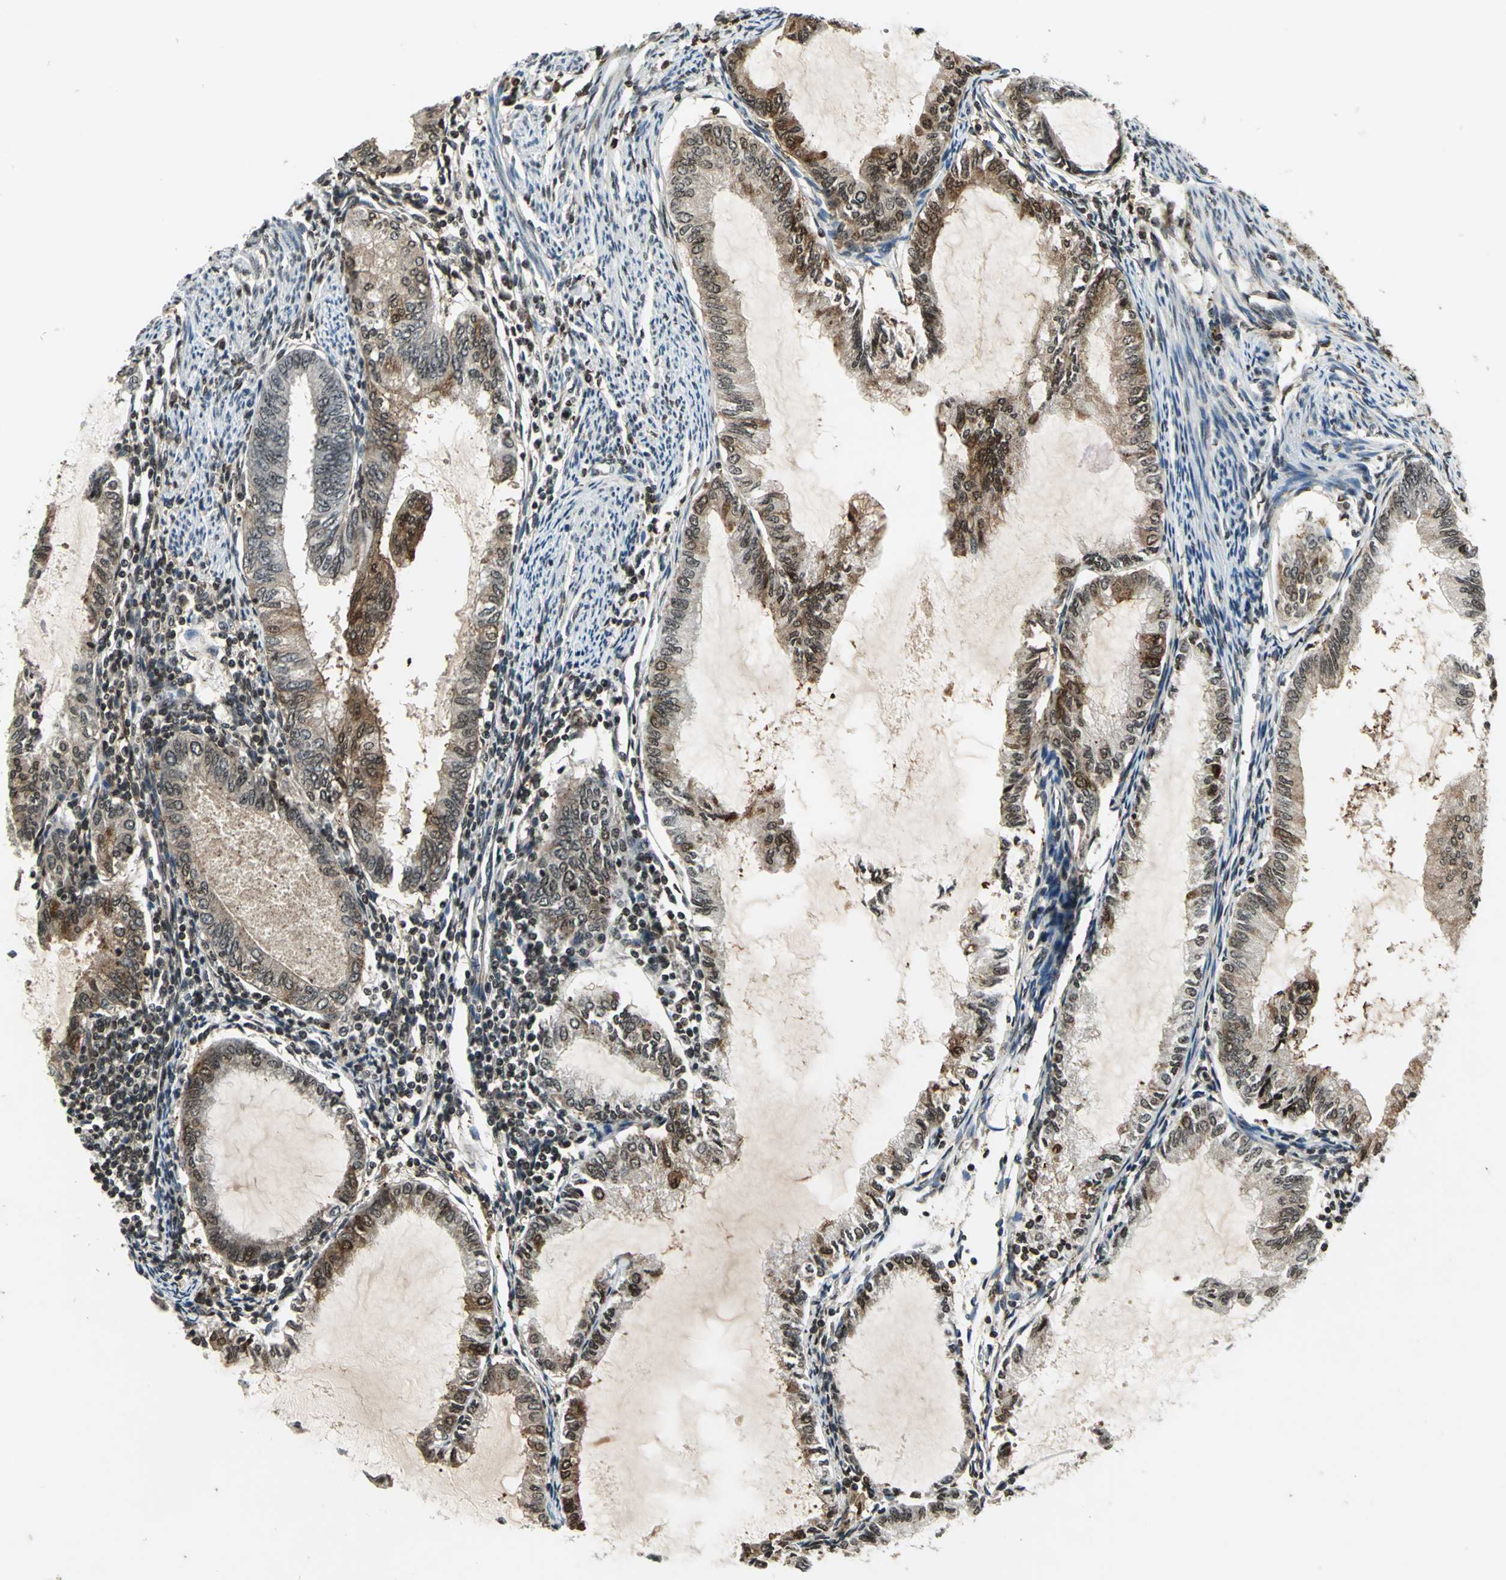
{"staining": {"intensity": "moderate", "quantity": "25%-75%", "location": "cytoplasmic/membranous,nuclear"}, "tissue": "endometrial cancer", "cell_type": "Tumor cells", "image_type": "cancer", "snomed": [{"axis": "morphology", "description": "Adenocarcinoma, NOS"}, {"axis": "topography", "description": "Endometrium"}], "caption": "Immunohistochemistry photomicrograph of endometrial cancer (adenocarcinoma) stained for a protein (brown), which reveals medium levels of moderate cytoplasmic/membranous and nuclear staining in approximately 25%-75% of tumor cells.", "gene": "LGALS3", "patient": {"sex": "female", "age": 86}}